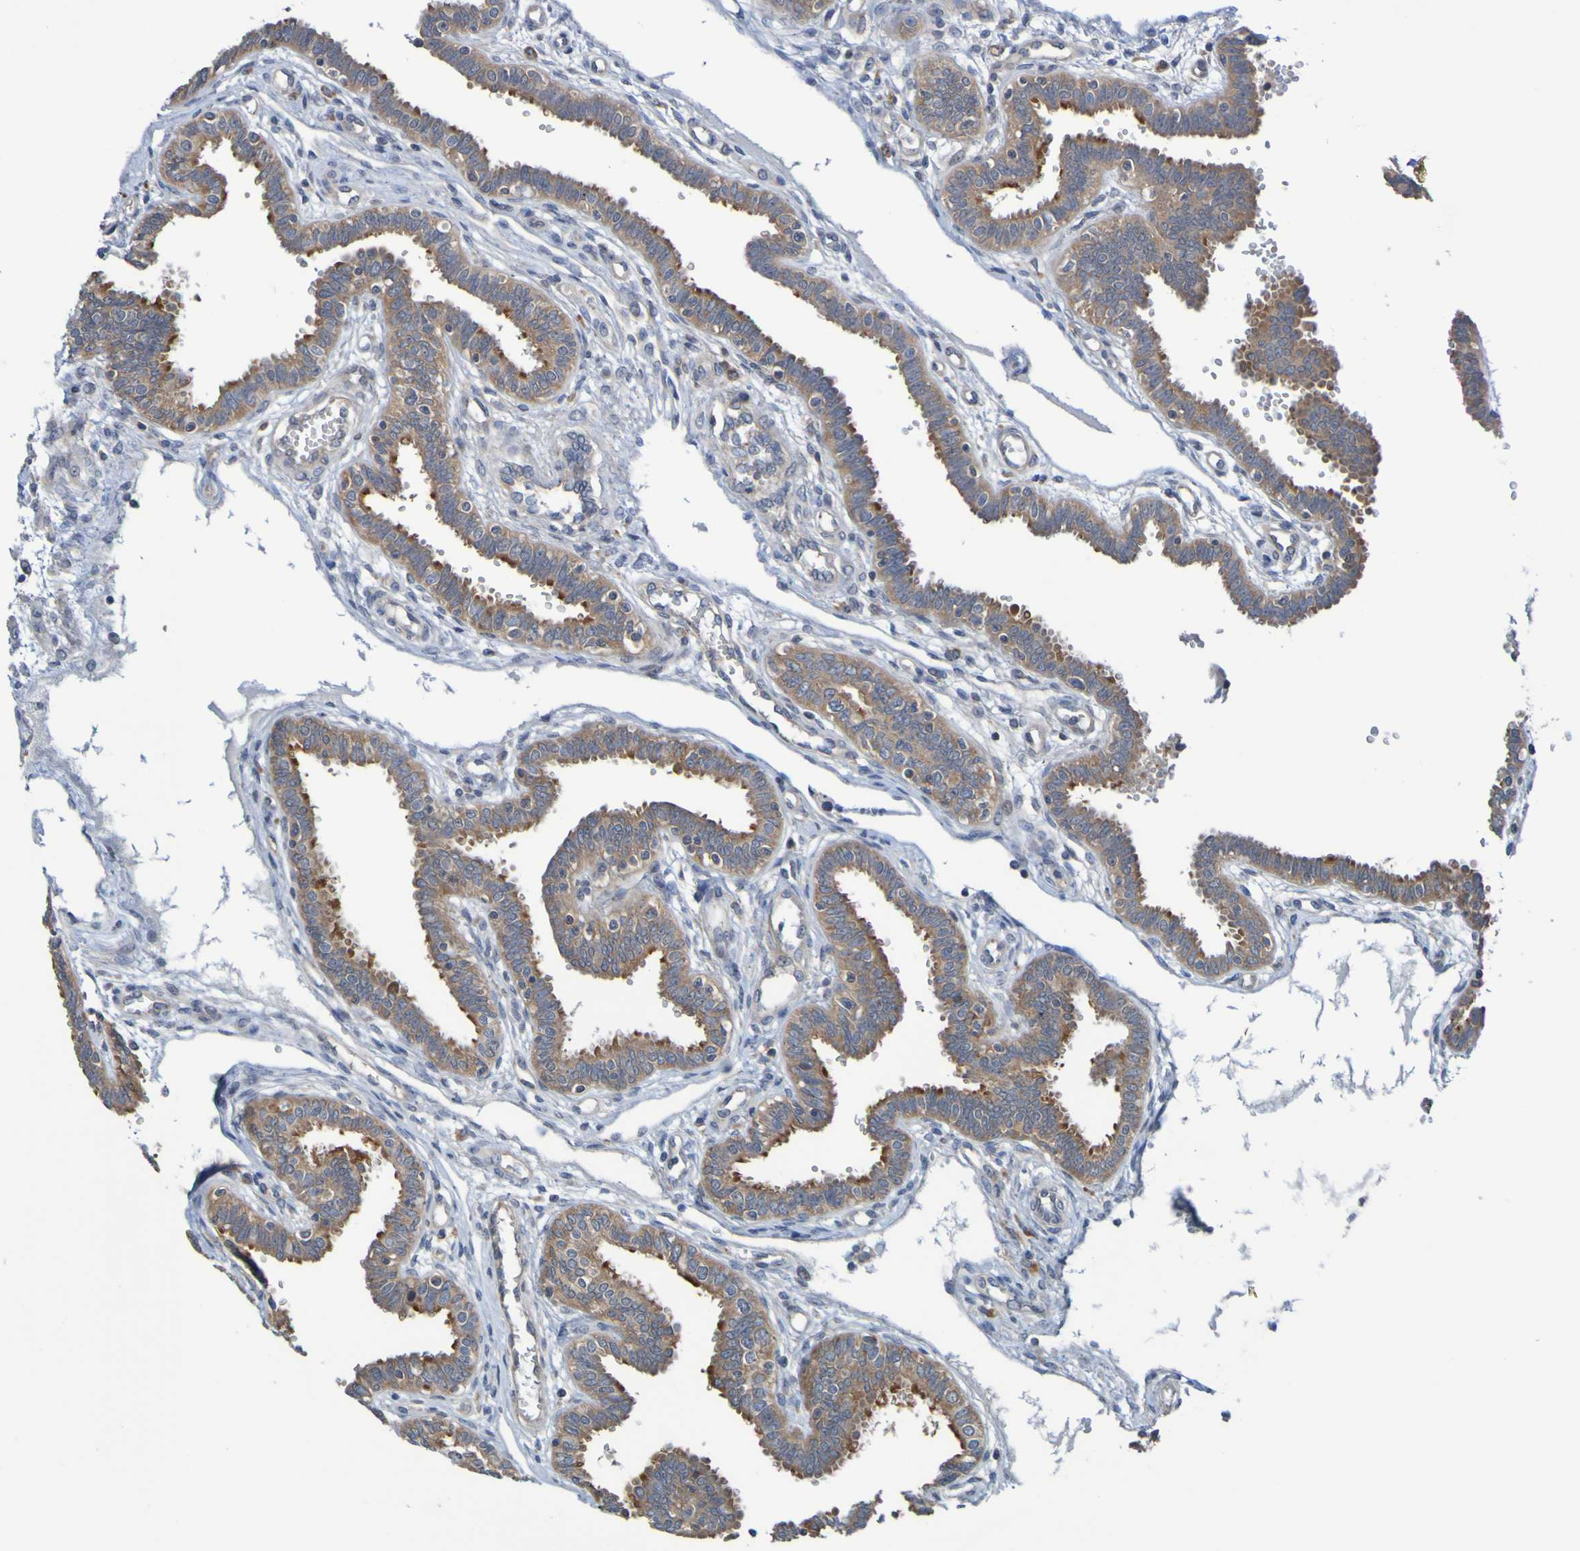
{"staining": {"intensity": "moderate", "quantity": ">75%", "location": "cytoplasmic/membranous"}, "tissue": "fallopian tube", "cell_type": "Glandular cells", "image_type": "normal", "snomed": [{"axis": "morphology", "description": "Normal tissue, NOS"}, {"axis": "topography", "description": "Fallopian tube"}], "caption": "The photomicrograph reveals immunohistochemical staining of benign fallopian tube. There is moderate cytoplasmic/membranous staining is identified in about >75% of glandular cells.", "gene": "SDK1", "patient": {"sex": "female", "age": 32}}